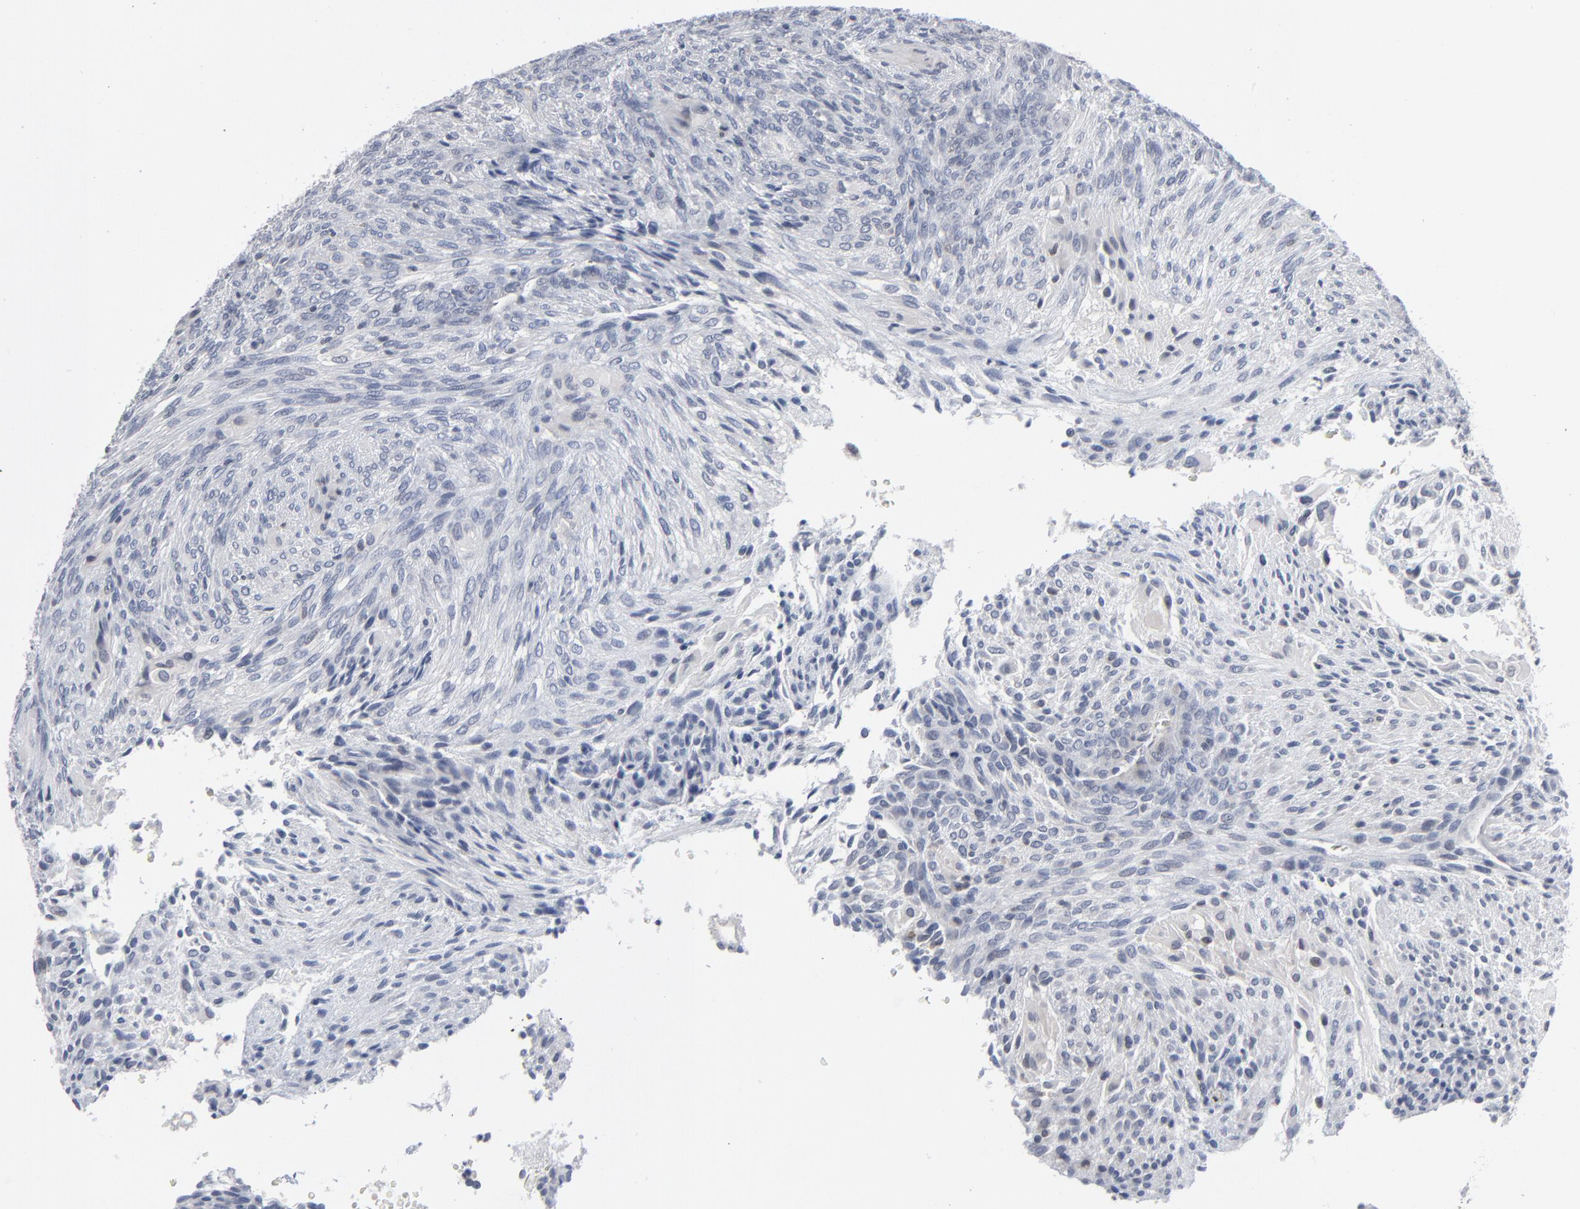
{"staining": {"intensity": "negative", "quantity": "none", "location": "none"}, "tissue": "glioma", "cell_type": "Tumor cells", "image_type": "cancer", "snomed": [{"axis": "morphology", "description": "Glioma, malignant, High grade"}, {"axis": "topography", "description": "Cerebral cortex"}], "caption": "DAB (3,3'-diaminobenzidine) immunohistochemical staining of human glioma displays no significant positivity in tumor cells. (Stains: DAB (3,3'-diaminobenzidine) IHC with hematoxylin counter stain, Microscopy: brightfield microscopy at high magnification).", "gene": "FOXN2", "patient": {"sex": "female", "age": 55}}